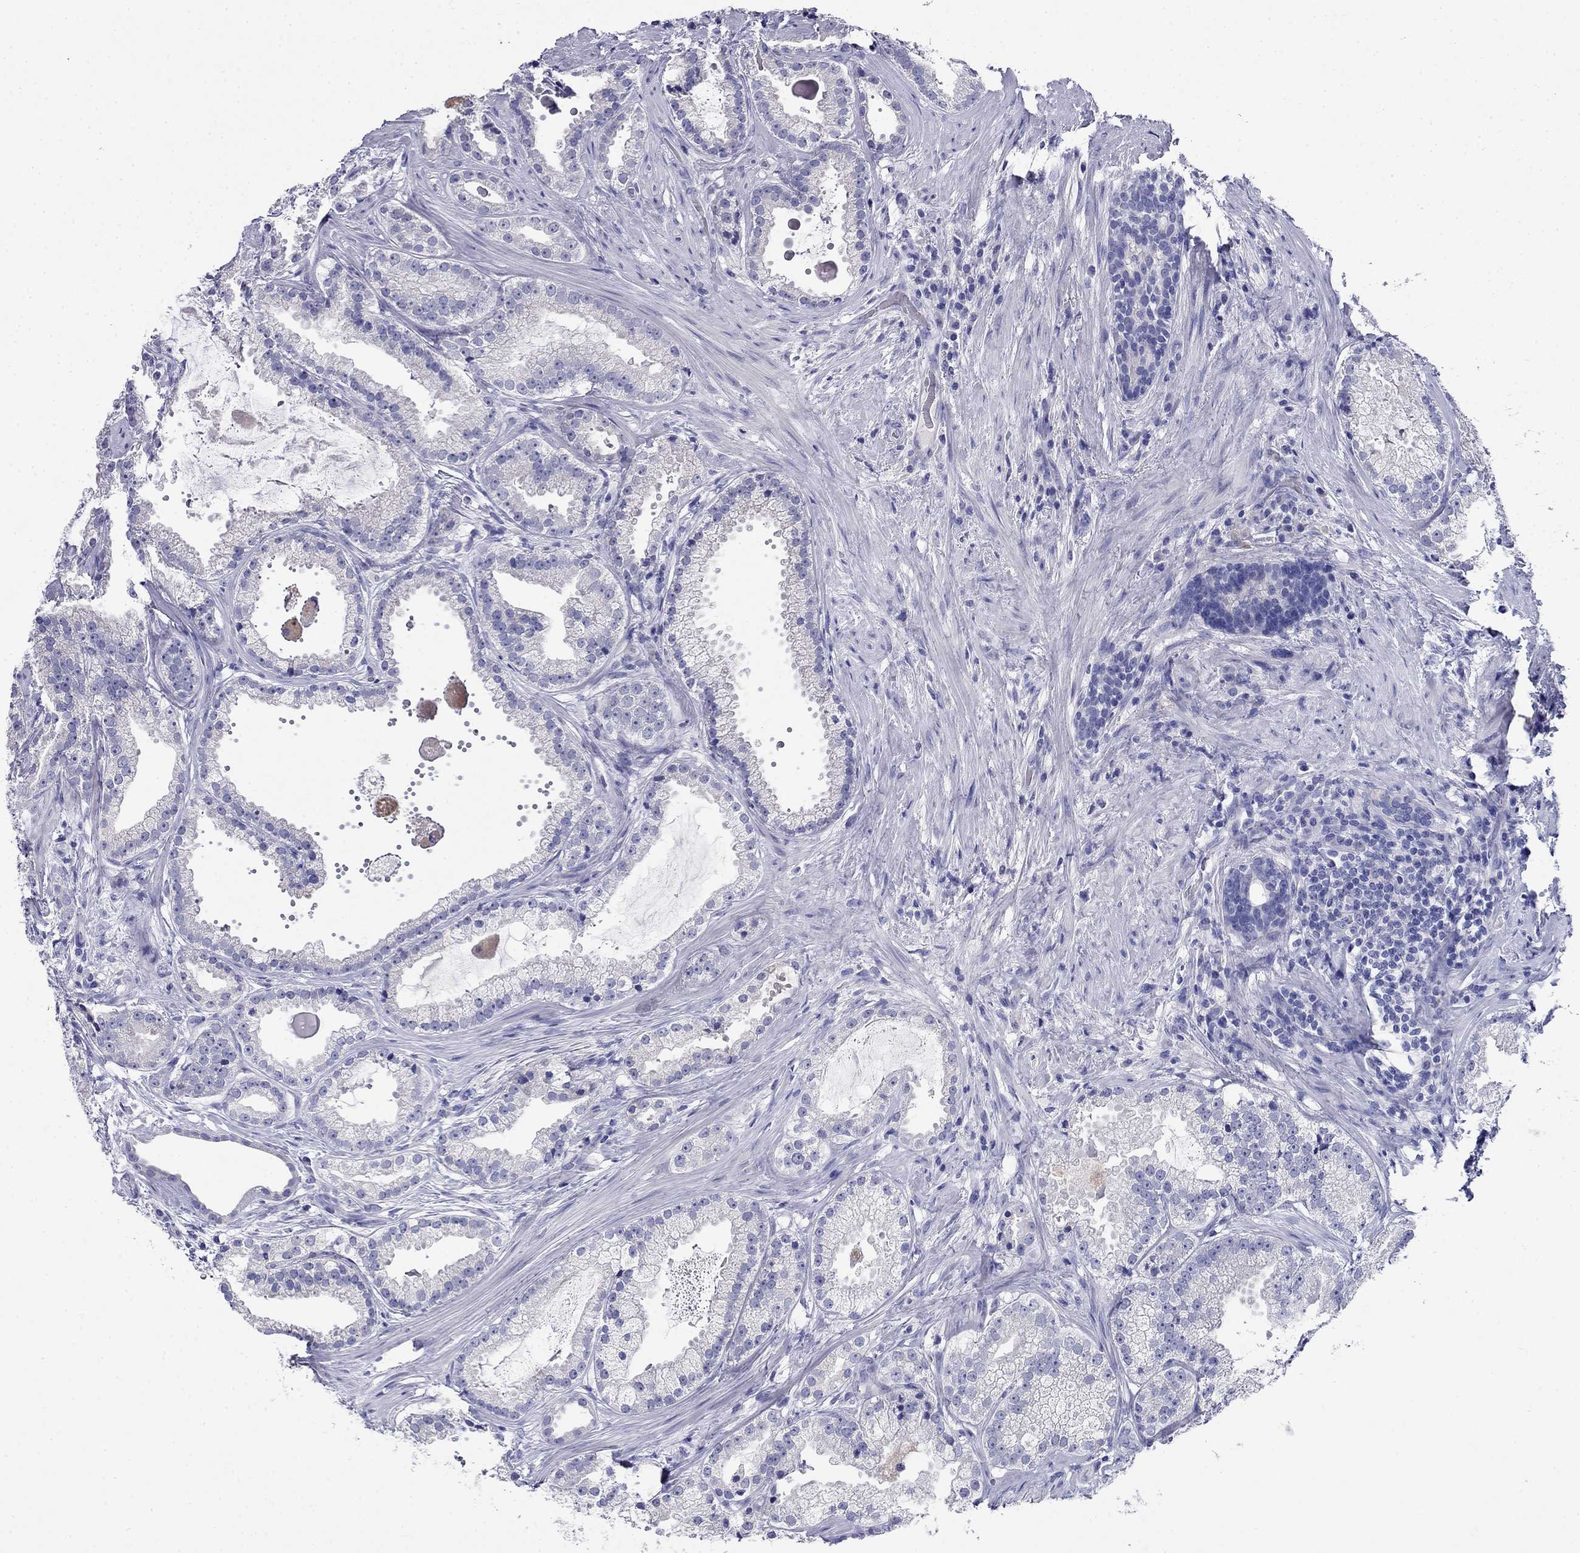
{"staining": {"intensity": "negative", "quantity": "none", "location": "none"}, "tissue": "prostate cancer", "cell_type": "Tumor cells", "image_type": "cancer", "snomed": [{"axis": "morphology", "description": "Adenocarcinoma, NOS"}, {"axis": "morphology", "description": "Adenocarcinoma, High grade"}, {"axis": "topography", "description": "Prostate"}], "caption": "There is no significant expression in tumor cells of prostate high-grade adenocarcinoma.", "gene": "MYO15A", "patient": {"sex": "male", "age": 64}}